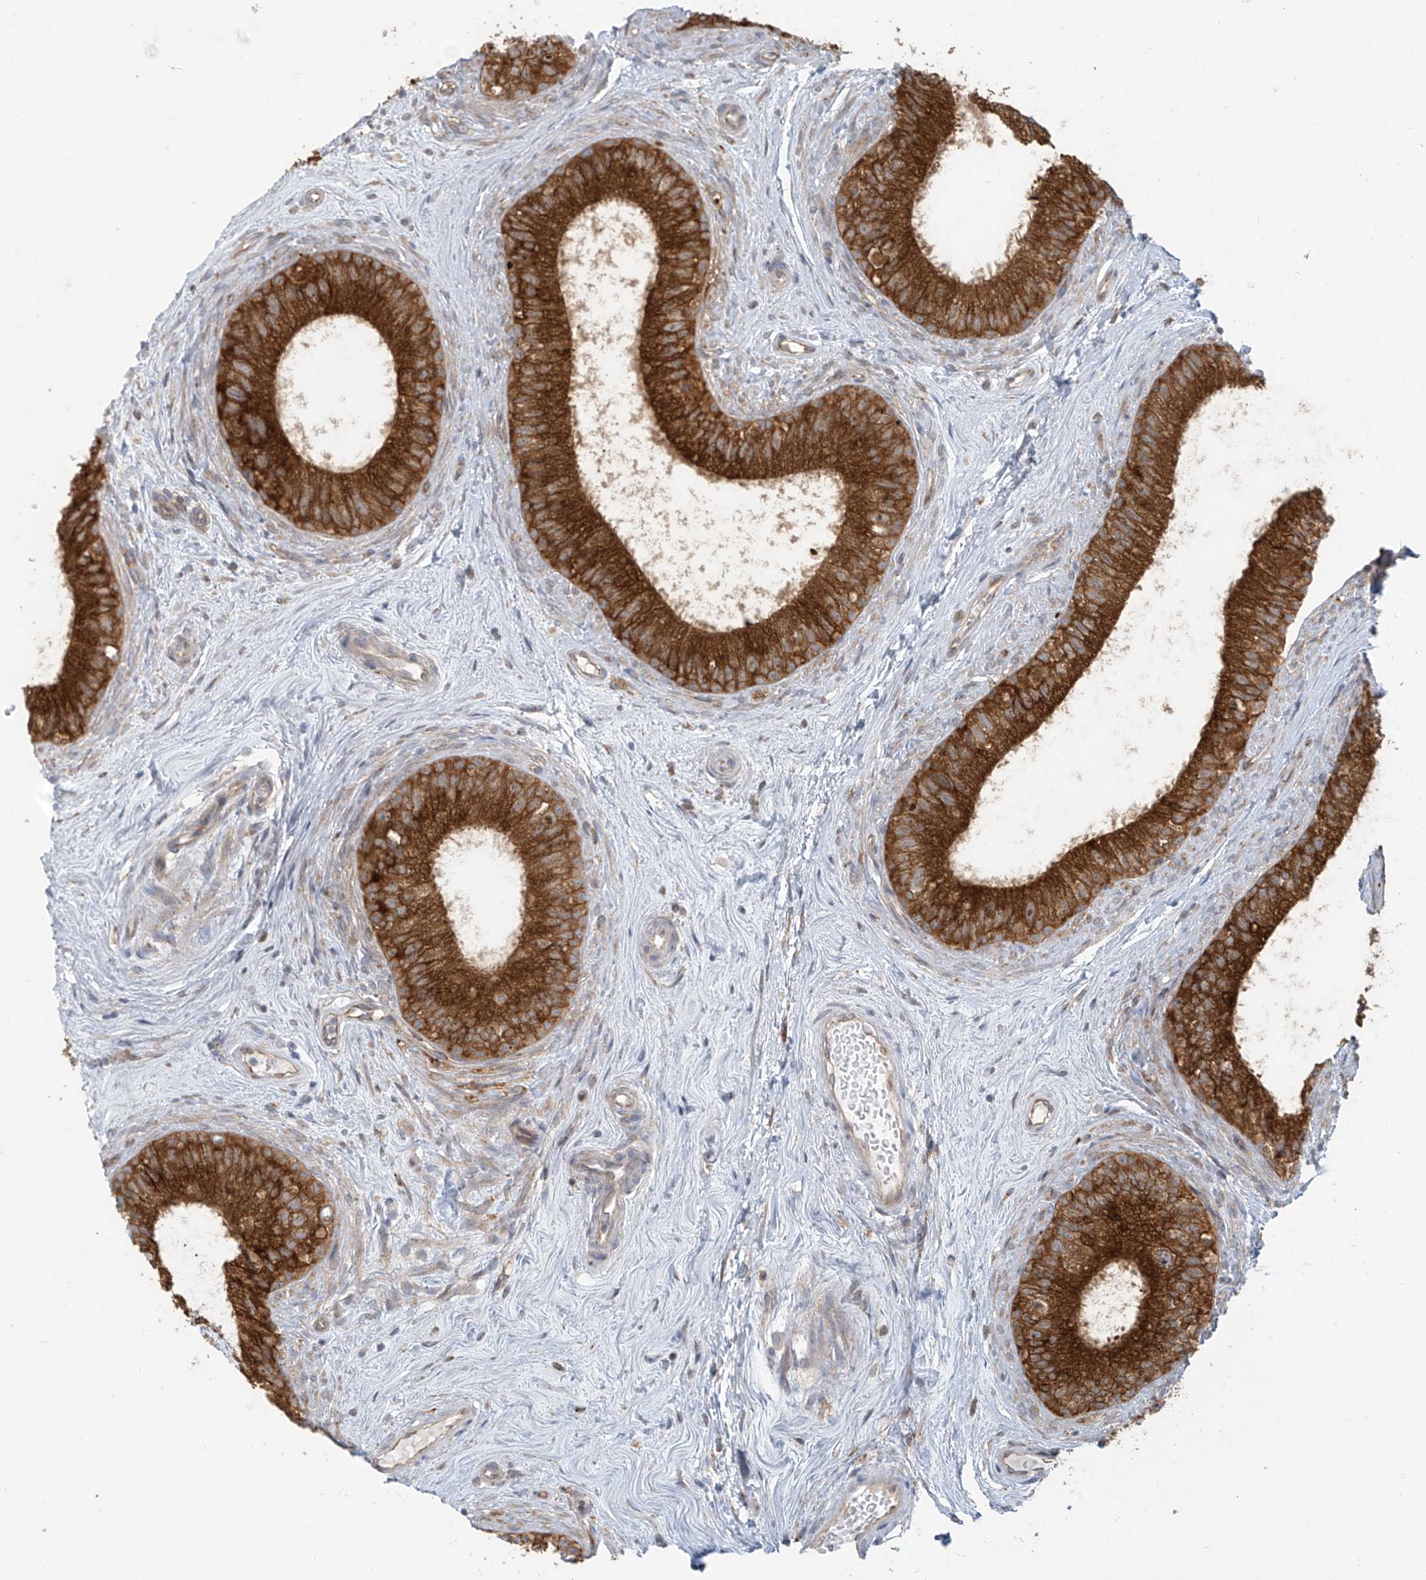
{"staining": {"intensity": "strong", "quantity": ">75%", "location": "cytoplasmic/membranous"}, "tissue": "epididymis", "cell_type": "Glandular cells", "image_type": "normal", "snomed": [{"axis": "morphology", "description": "Normal tissue, NOS"}, {"axis": "topography", "description": "Epididymis"}], "caption": "Strong cytoplasmic/membranous protein expression is seen in about >75% of glandular cells in epididymis.", "gene": "KATNIP", "patient": {"sex": "male", "age": 71}}